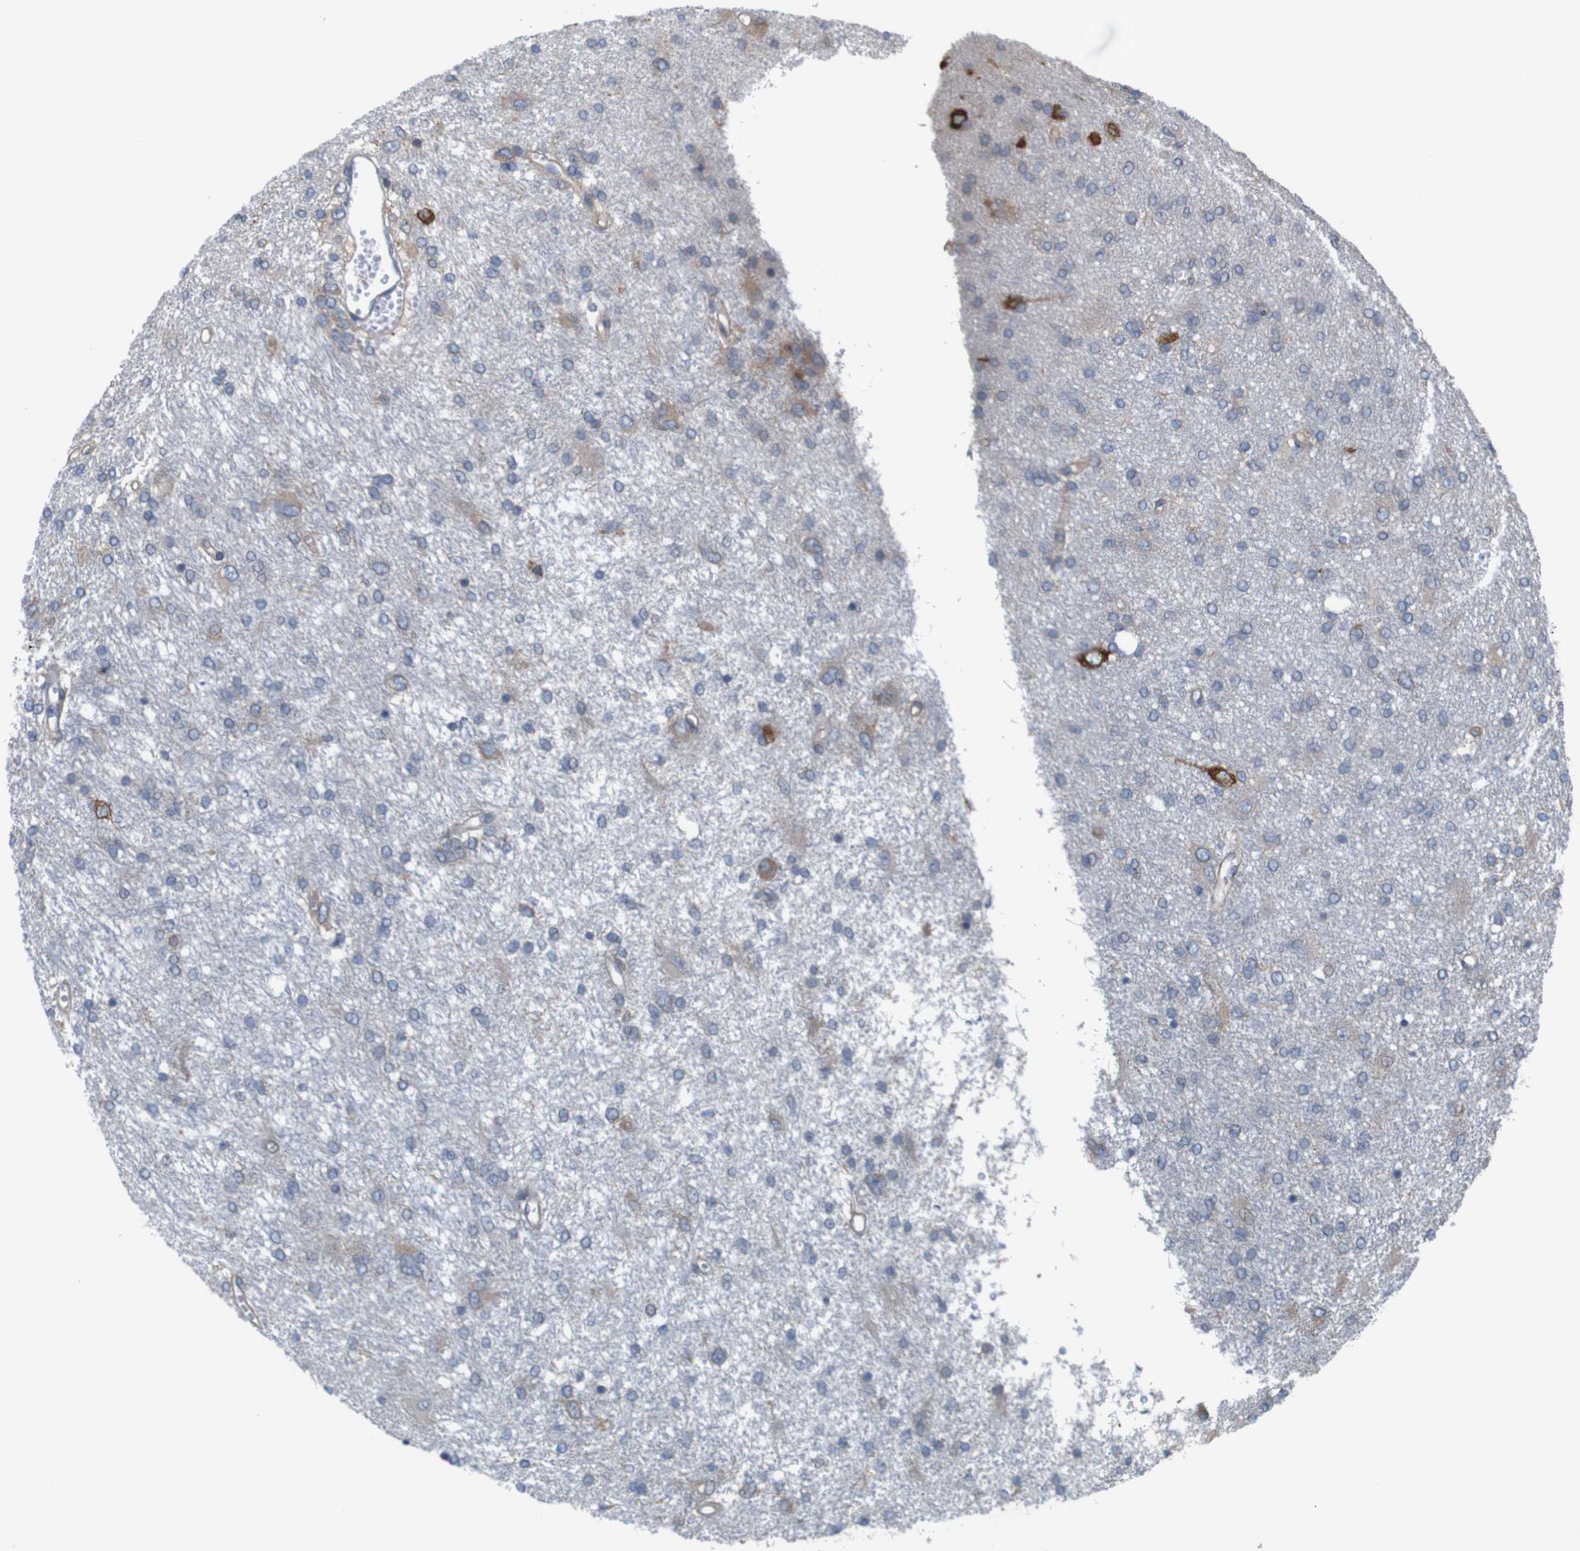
{"staining": {"intensity": "negative", "quantity": "none", "location": "none"}, "tissue": "glioma", "cell_type": "Tumor cells", "image_type": "cancer", "snomed": [{"axis": "morphology", "description": "Glioma, malignant, High grade"}, {"axis": "topography", "description": "Brain"}], "caption": "Immunohistochemistry micrograph of malignant high-grade glioma stained for a protein (brown), which displays no staining in tumor cells.", "gene": "MYEOV", "patient": {"sex": "female", "age": 59}}